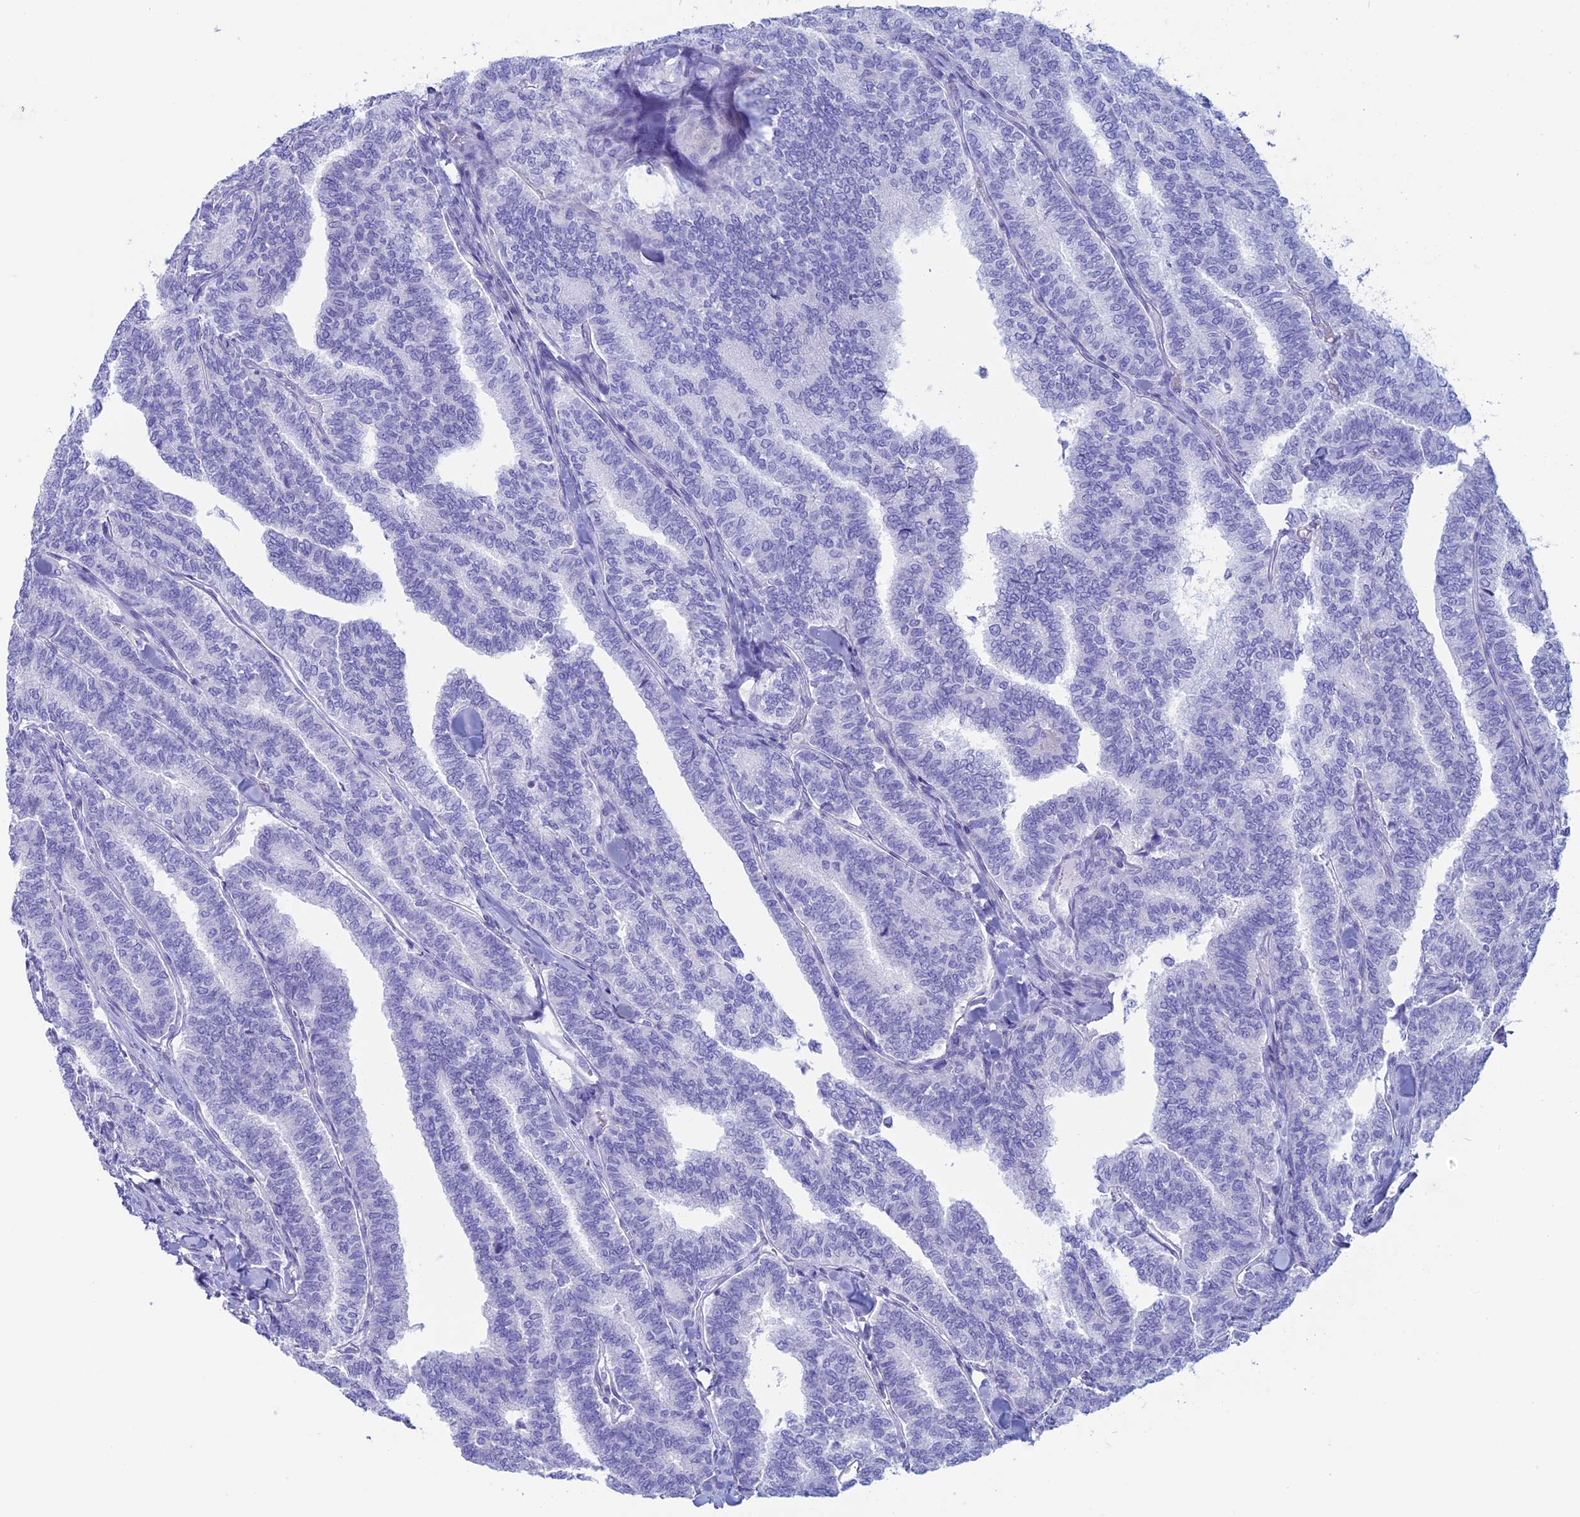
{"staining": {"intensity": "negative", "quantity": "none", "location": "none"}, "tissue": "thyroid cancer", "cell_type": "Tumor cells", "image_type": "cancer", "snomed": [{"axis": "morphology", "description": "Papillary adenocarcinoma, NOS"}, {"axis": "topography", "description": "Thyroid gland"}], "caption": "High power microscopy micrograph of an immunohistochemistry micrograph of thyroid cancer (papillary adenocarcinoma), revealing no significant positivity in tumor cells.", "gene": "RP1", "patient": {"sex": "female", "age": 35}}